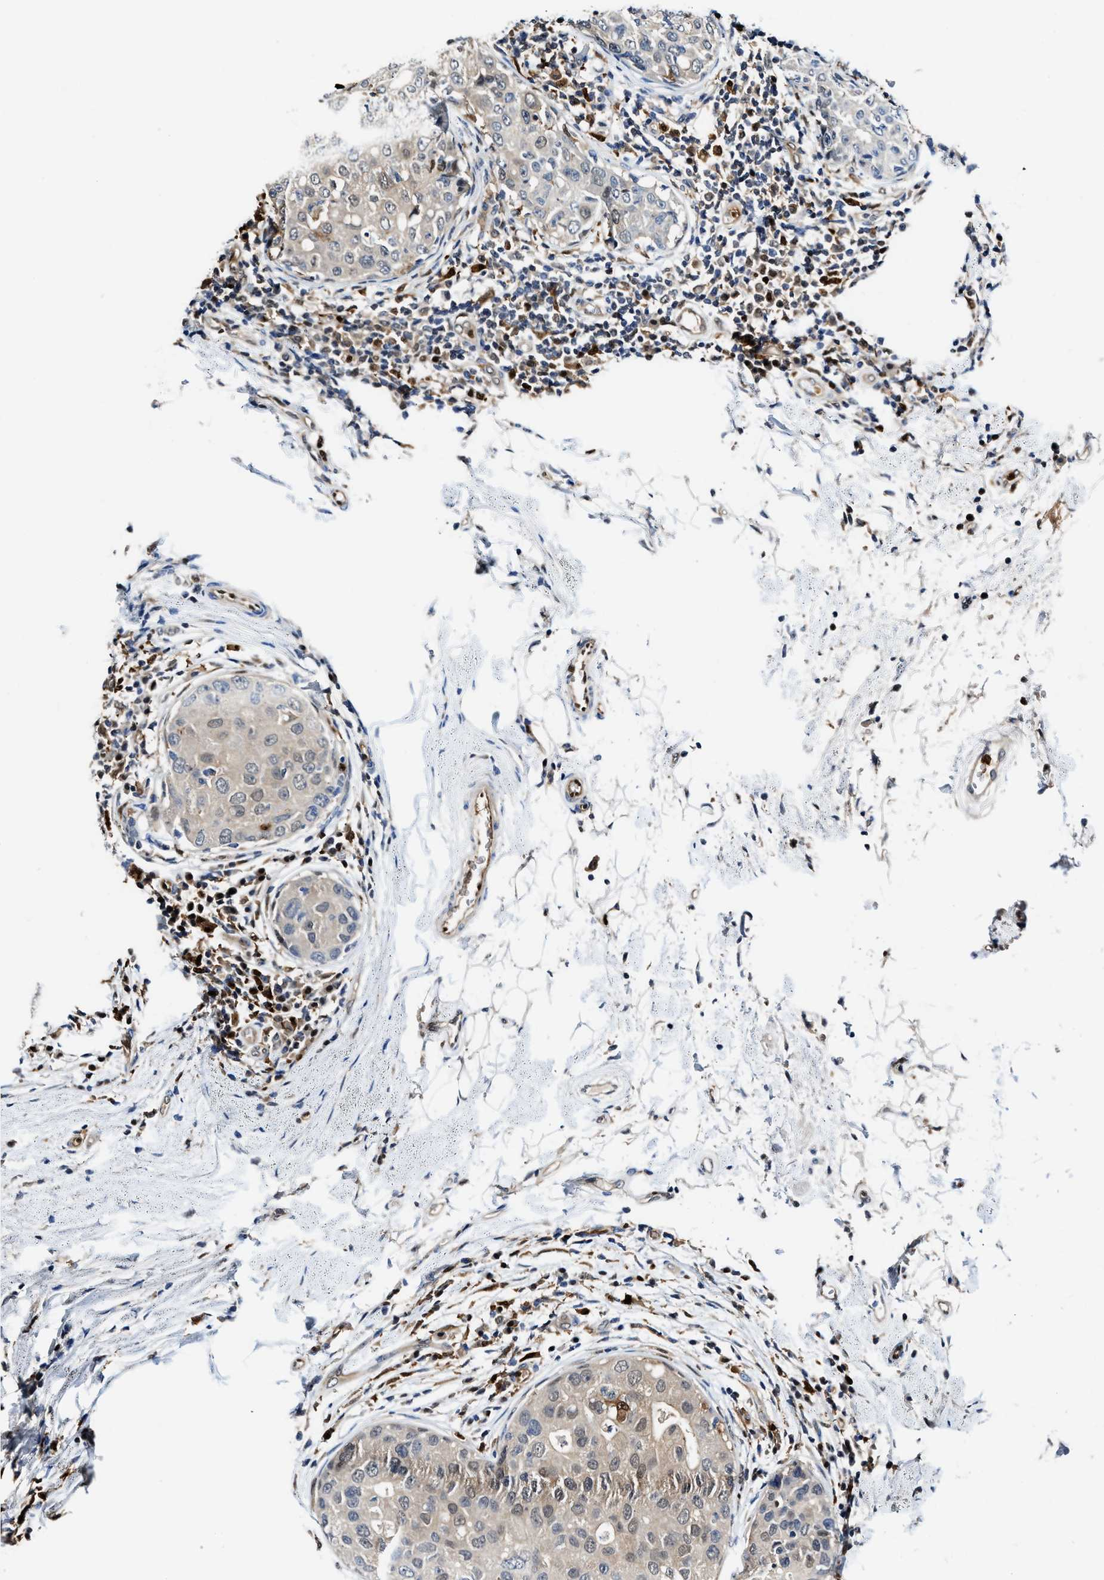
{"staining": {"intensity": "weak", "quantity": "25%-75%", "location": "cytoplasmic/membranous,nuclear"}, "tissue": "breast cancer", "cell_type": "Tumor cells", "image_type": "cancer", "snomed": [{"axis": "morphology", "description": "Duct carcinoma"}, {"axis": "topography", "description": "Breast"}], "caption": "Tumor cells reveal low levels of weak cytoplasmic/membranous and nuclear staining in approximately 25%-75% of cells in human breast cancer (intraductal carcinoma).", "gene": "LTA4H", "patient": {"sex": "female", "age": 27}}